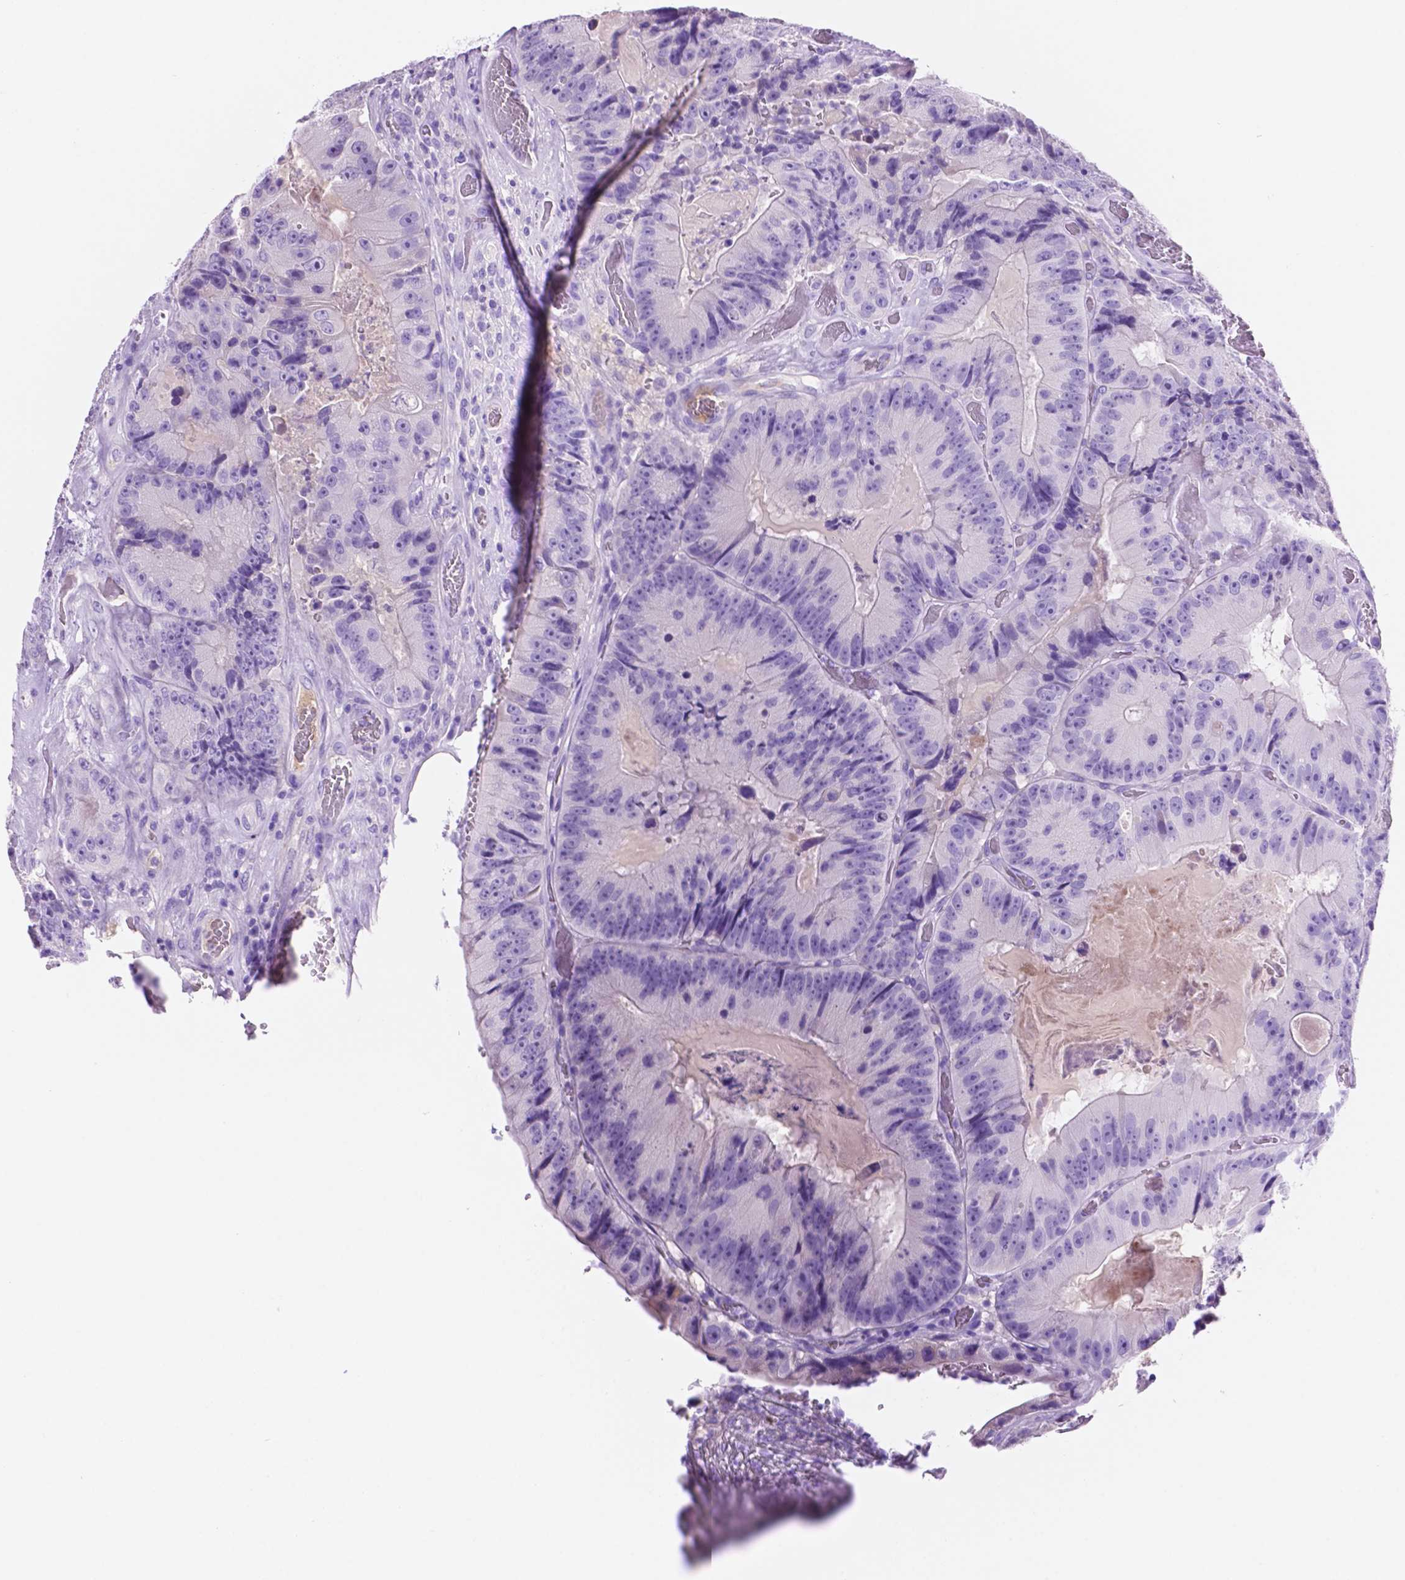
{"staining": {"intensity": "negative", "quantity": "none", "location": "none"}, "tissue": "colorectal cancer", "cell_type": "Tumor cells", "image_type": "cancer", "snomed": [{"axis": "morphology", "description": "Adenocarcinoma, NOS"}, {"axis": "topography", "description": "Colon"}], "caption": "High power microscopy image of an immunohistochemistry histopathology image of colorectal cancer, revealing no significant positivity in tumor cells.", "gene": "FOXB2", "patient": {"sex": "female", "age": 86}}